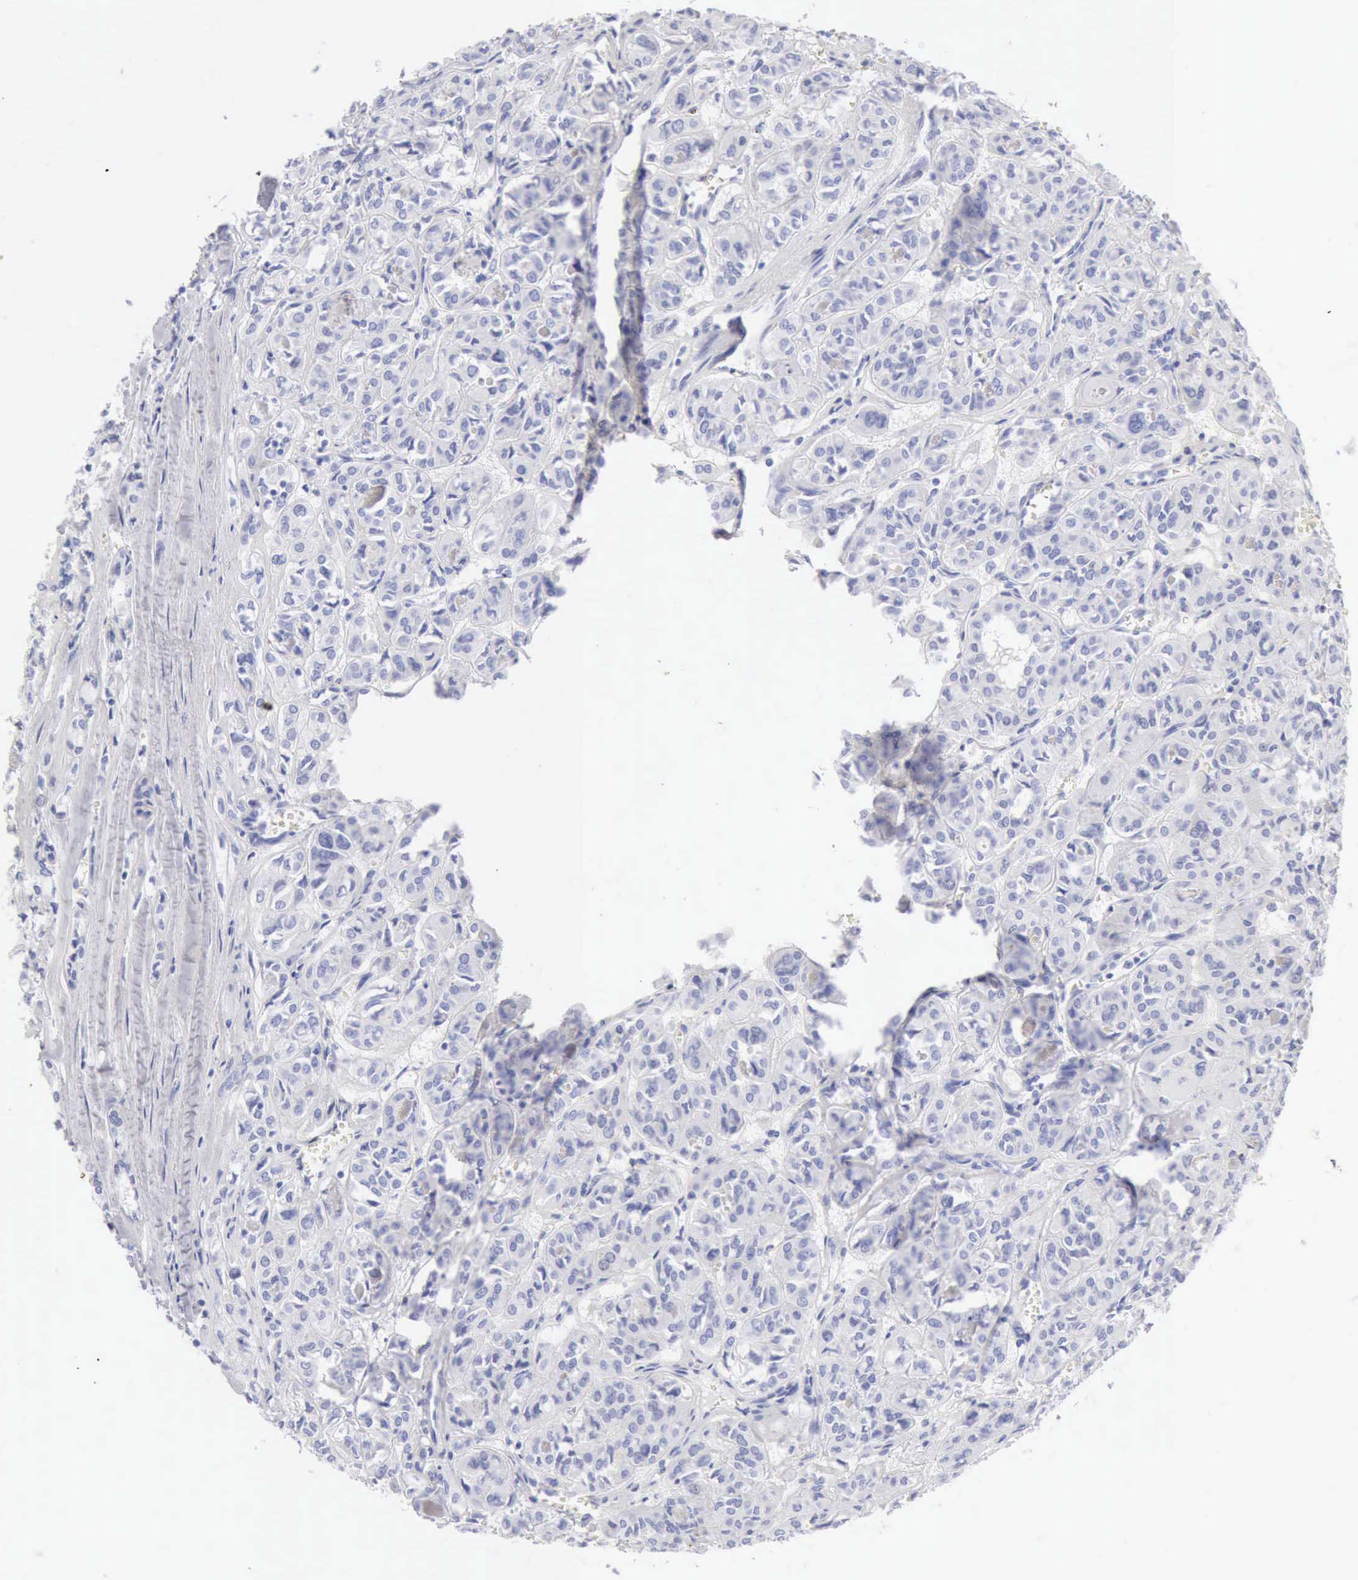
{"staining": {"intensity": "negative", "quantity": "none", "location": "none"}, "tissue": "thyroid cancer", "cell_type": "Tumor cells", "image_type": "cancer", "snomed": [{"axis": "morphology", "description": "Follicular adenoma carcinoma, NOS"}, {"axis": "topography", "description": "Thyroid gland"}], "caption": "The immunohistochemistry (IHC) micrograph has no significant positivity in tumor cells of thyroid cancer tissue.", "gene": "KRT10", "patient": {"sex": "female", "age": 71}}